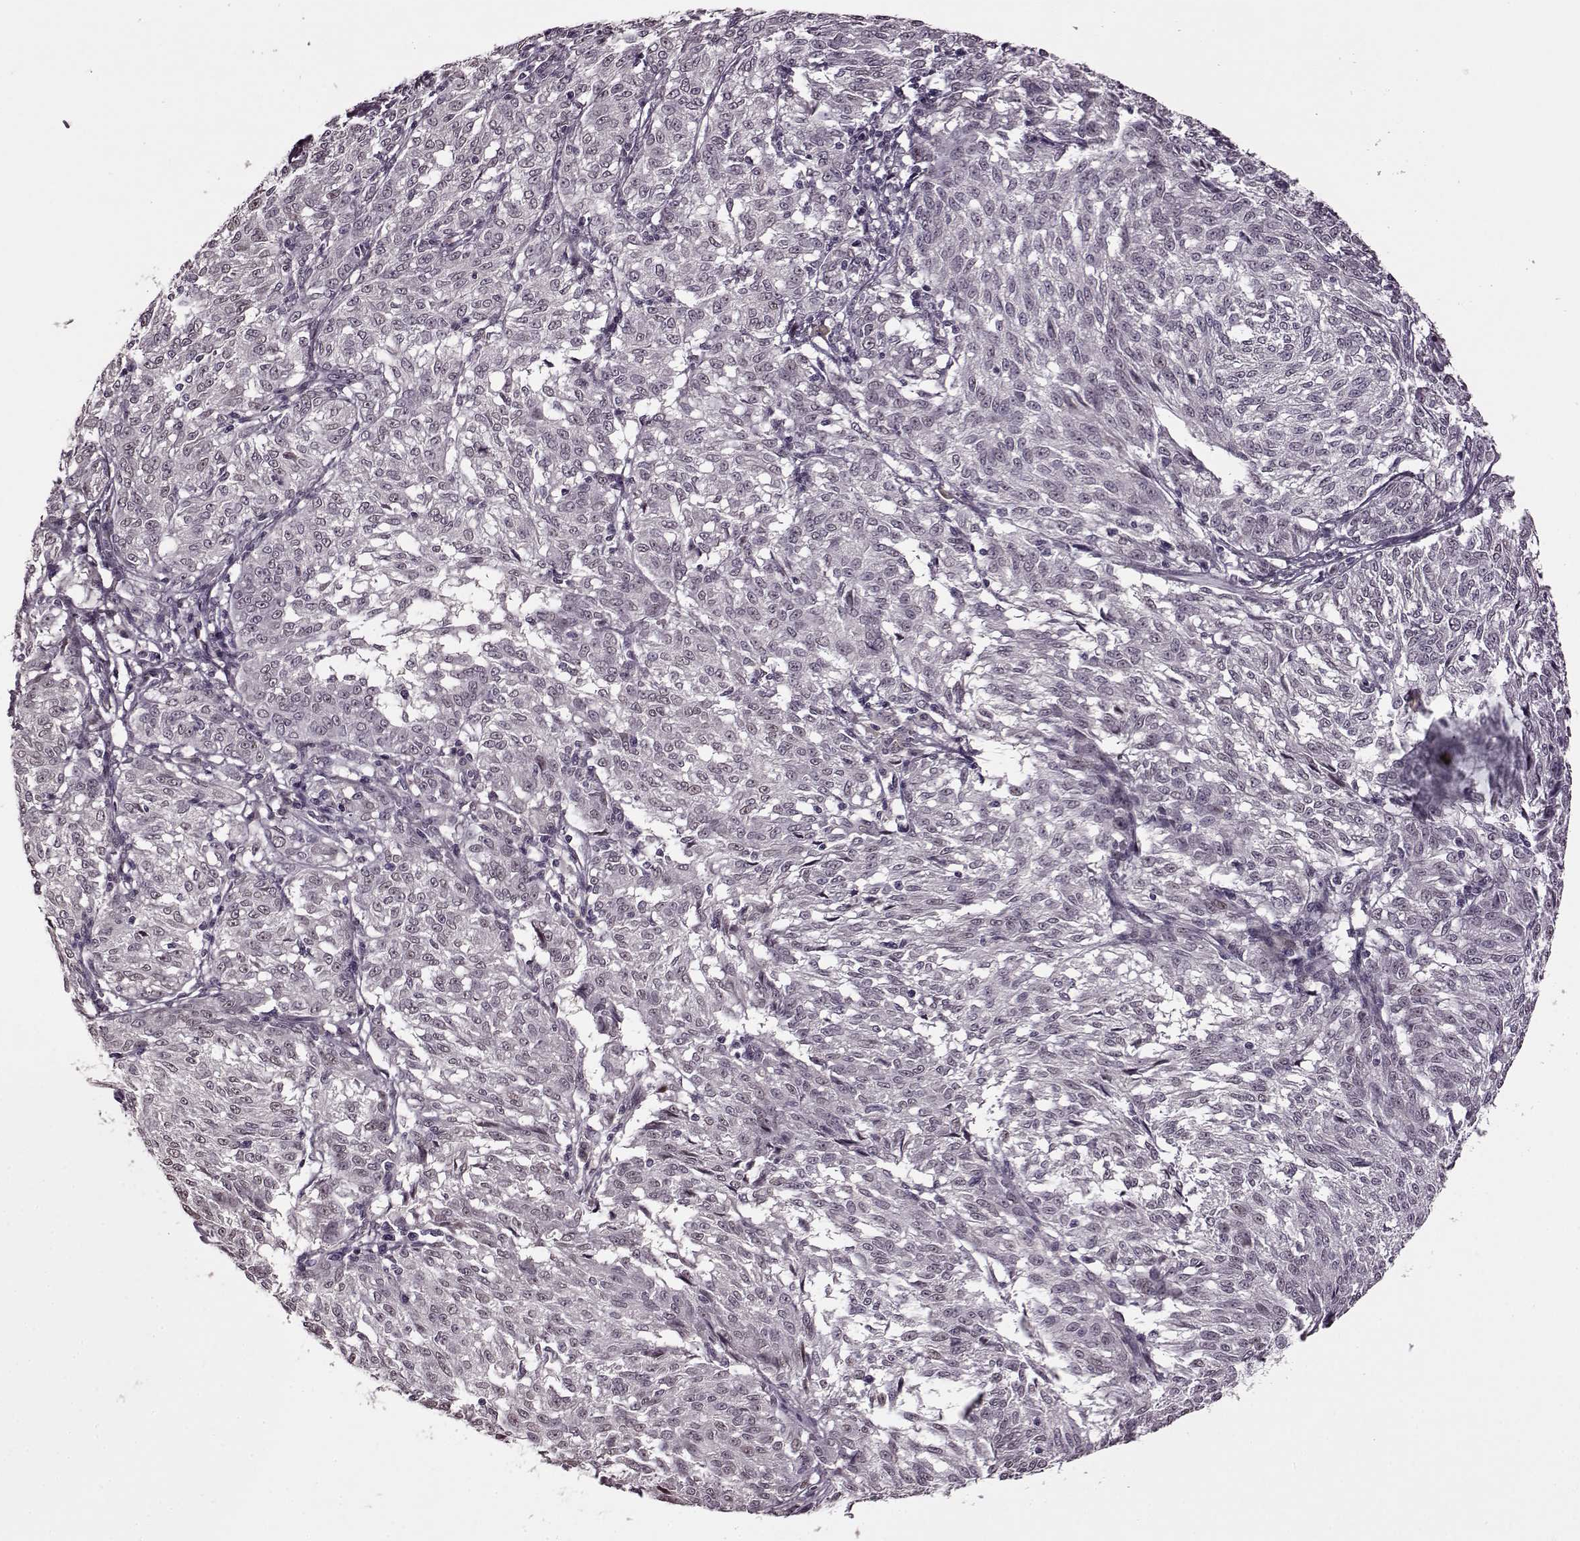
{"staining": {"intensity": "negative", "quantity": "none", "location": "none"}, "tissue": "melanoma", "cell_type": "Tumor cells", "image_type": "cancer", "snomed": [{"axis": "morphology", "description": "Malignant melanoma, NOS"}, {"axis": "topography", "description": "Skin"}], "caption": "An image of malignant melanoma stained for a protein displays no brown staining in tumor cells.", "gene": "CNGA3", "patient": {"sex": "female", "age": 72}}